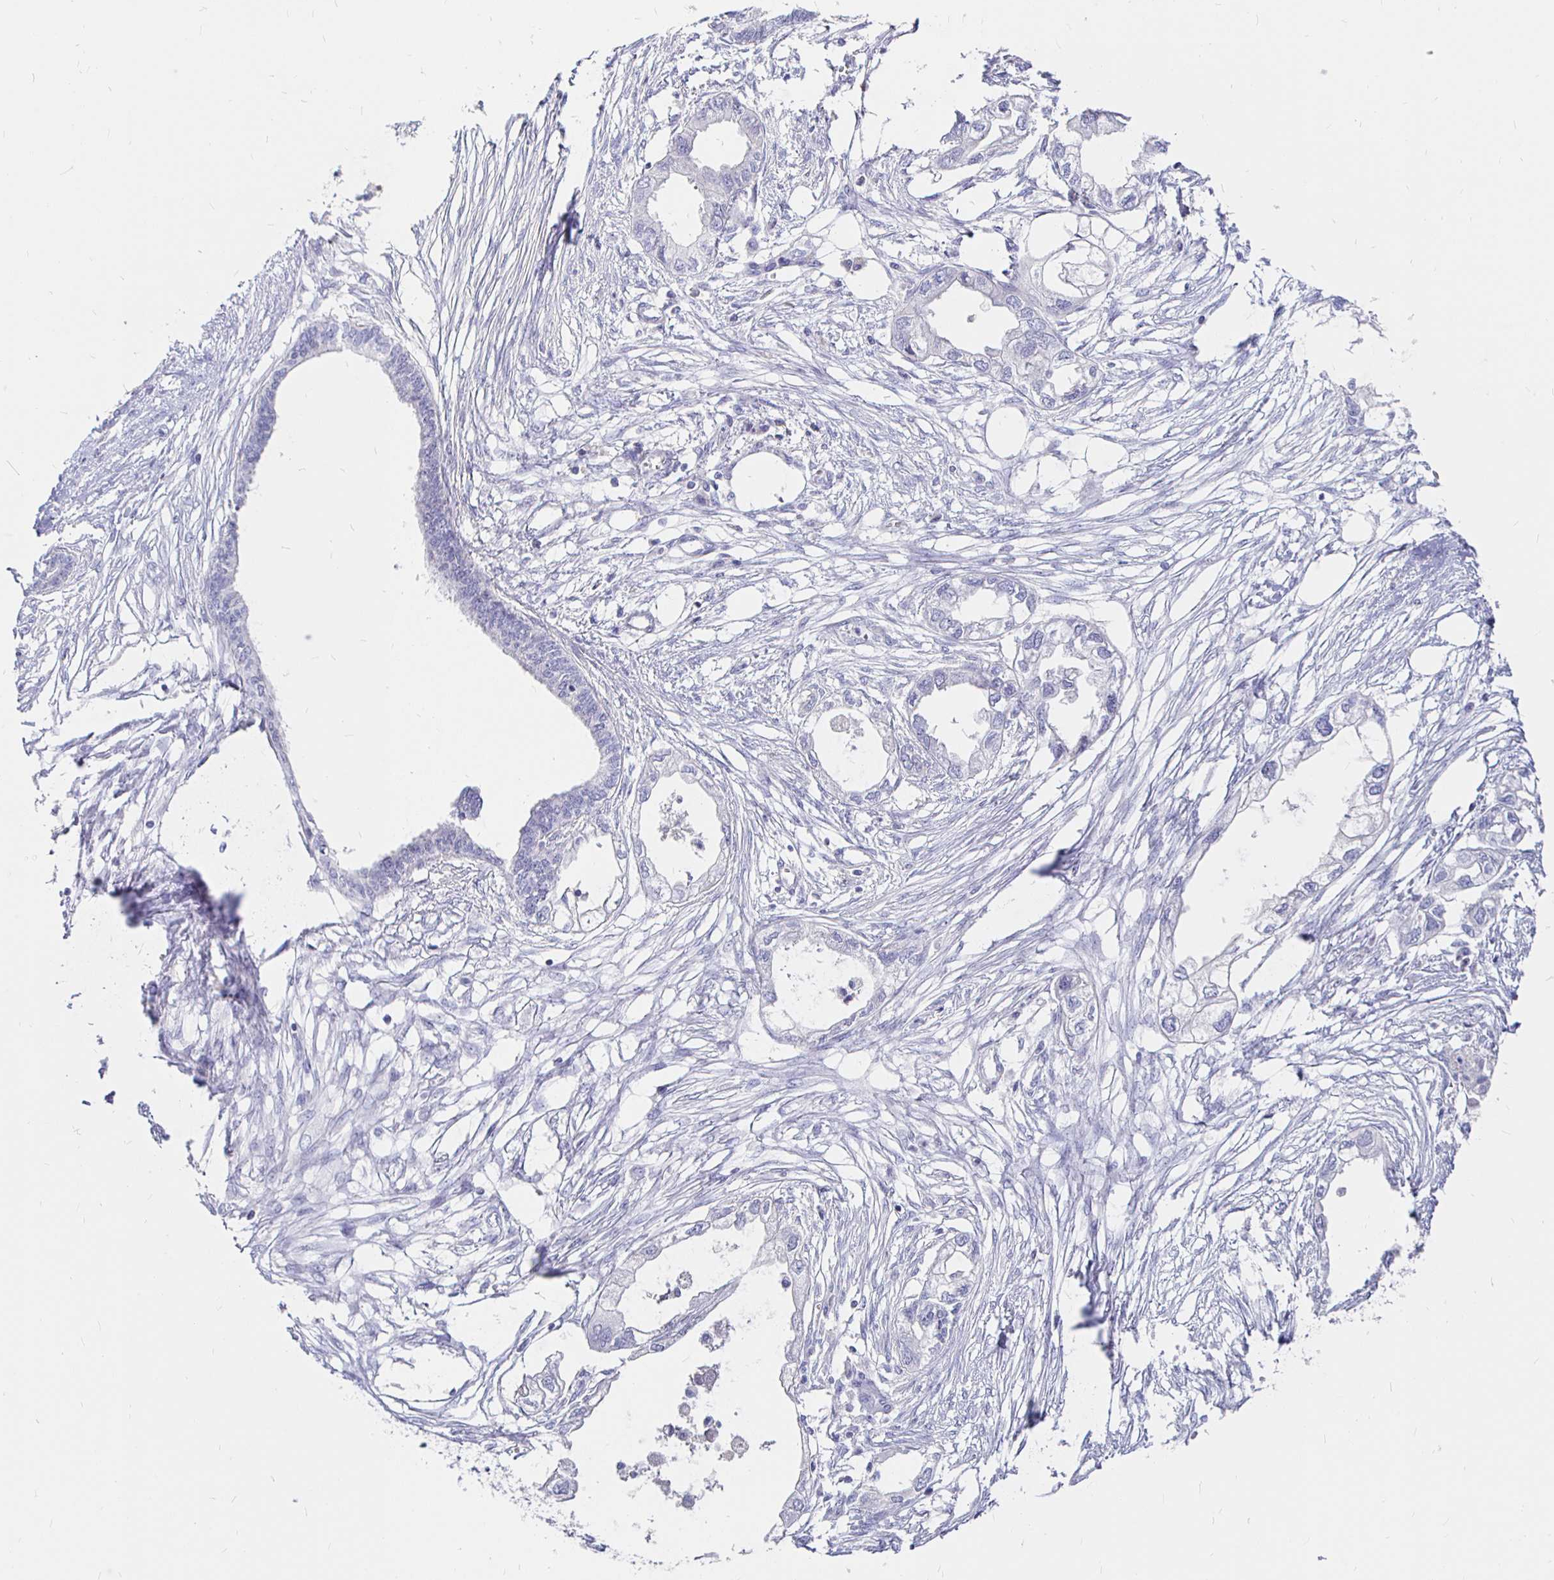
{"staining": {"intensity": "negative", "quantity": "none", "location": "none"}, "tissue": "endometrial cancer", "cell_type": "Tumor cells", "image_type": "cancer", "snomed": [{"axis": "morphology", "description": "Adenocarcinoma, NOS"}, {"axis": "morphology", "description": "Adenocarcinoma, metastatic, NOS"}, {"axis": "topography", "description": "Adipose tissue"}, {"axis": "topography", "description": "Endometrium"}], "caption": "Image shows no protein positivity in tumor cells of endometrial cancer tissue. Nuclei are stained in blue.", "gene": "NECAB1", "patient": {"sex": "female", "age": 67}}